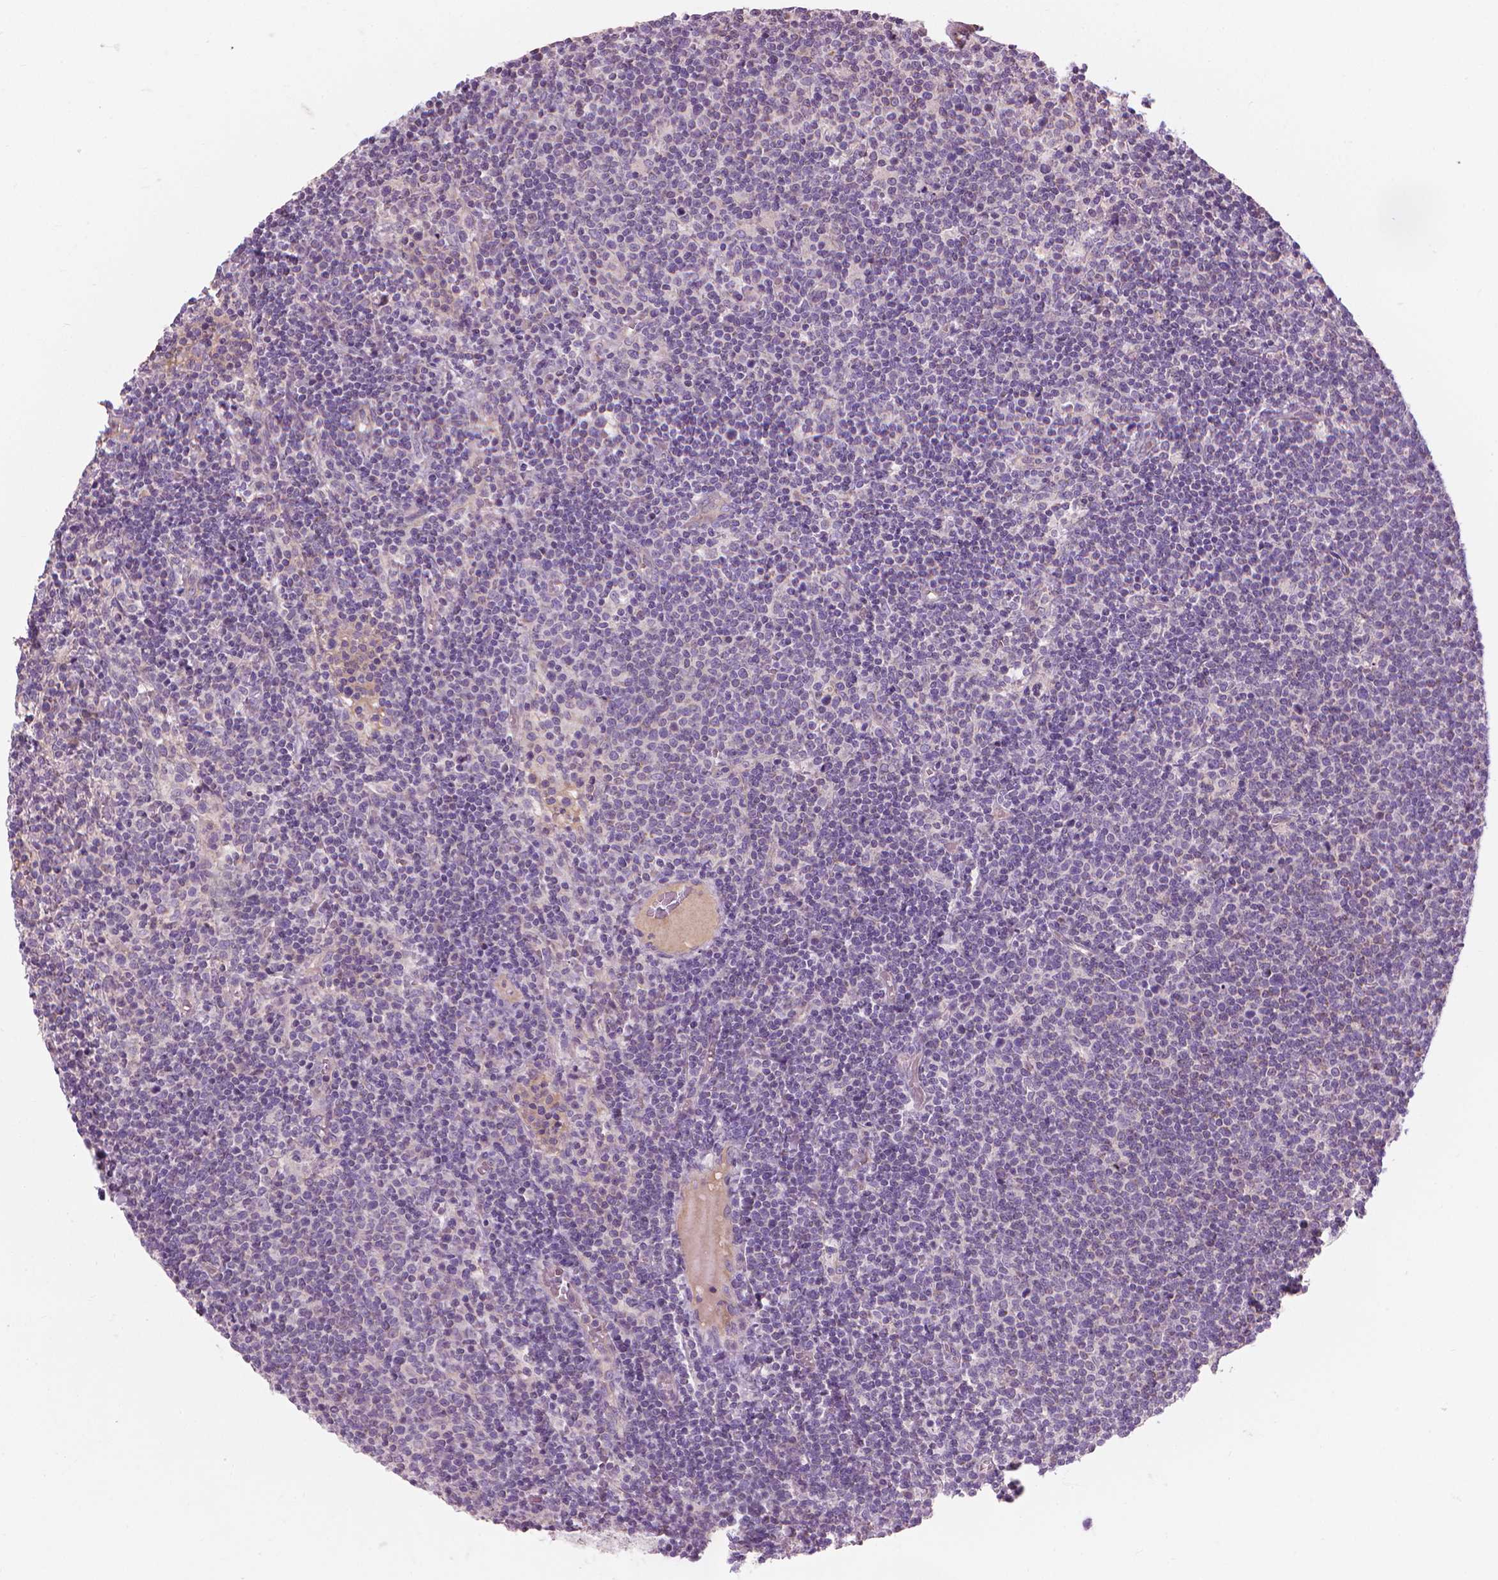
{"staining": {"intensity": "negative", "quantity": "none", "location": "none"}, "tissue": "lymphoma", "cell_type": "Tumor cells", "image_type": "cancer", "snomed": [{"axis": "morphology", "description": "Malignant lymphoma, non-Hodgkin's type, High grade"}, {"axis": "topography", "description": "Lymph node"}], "caption": "Tumor cells show no significant expression in malignant lymphoma, non-Hodgkin's type (high-grade).", "gene": "RIIAD1", "patient": {"sex": "male", "age": 61}}